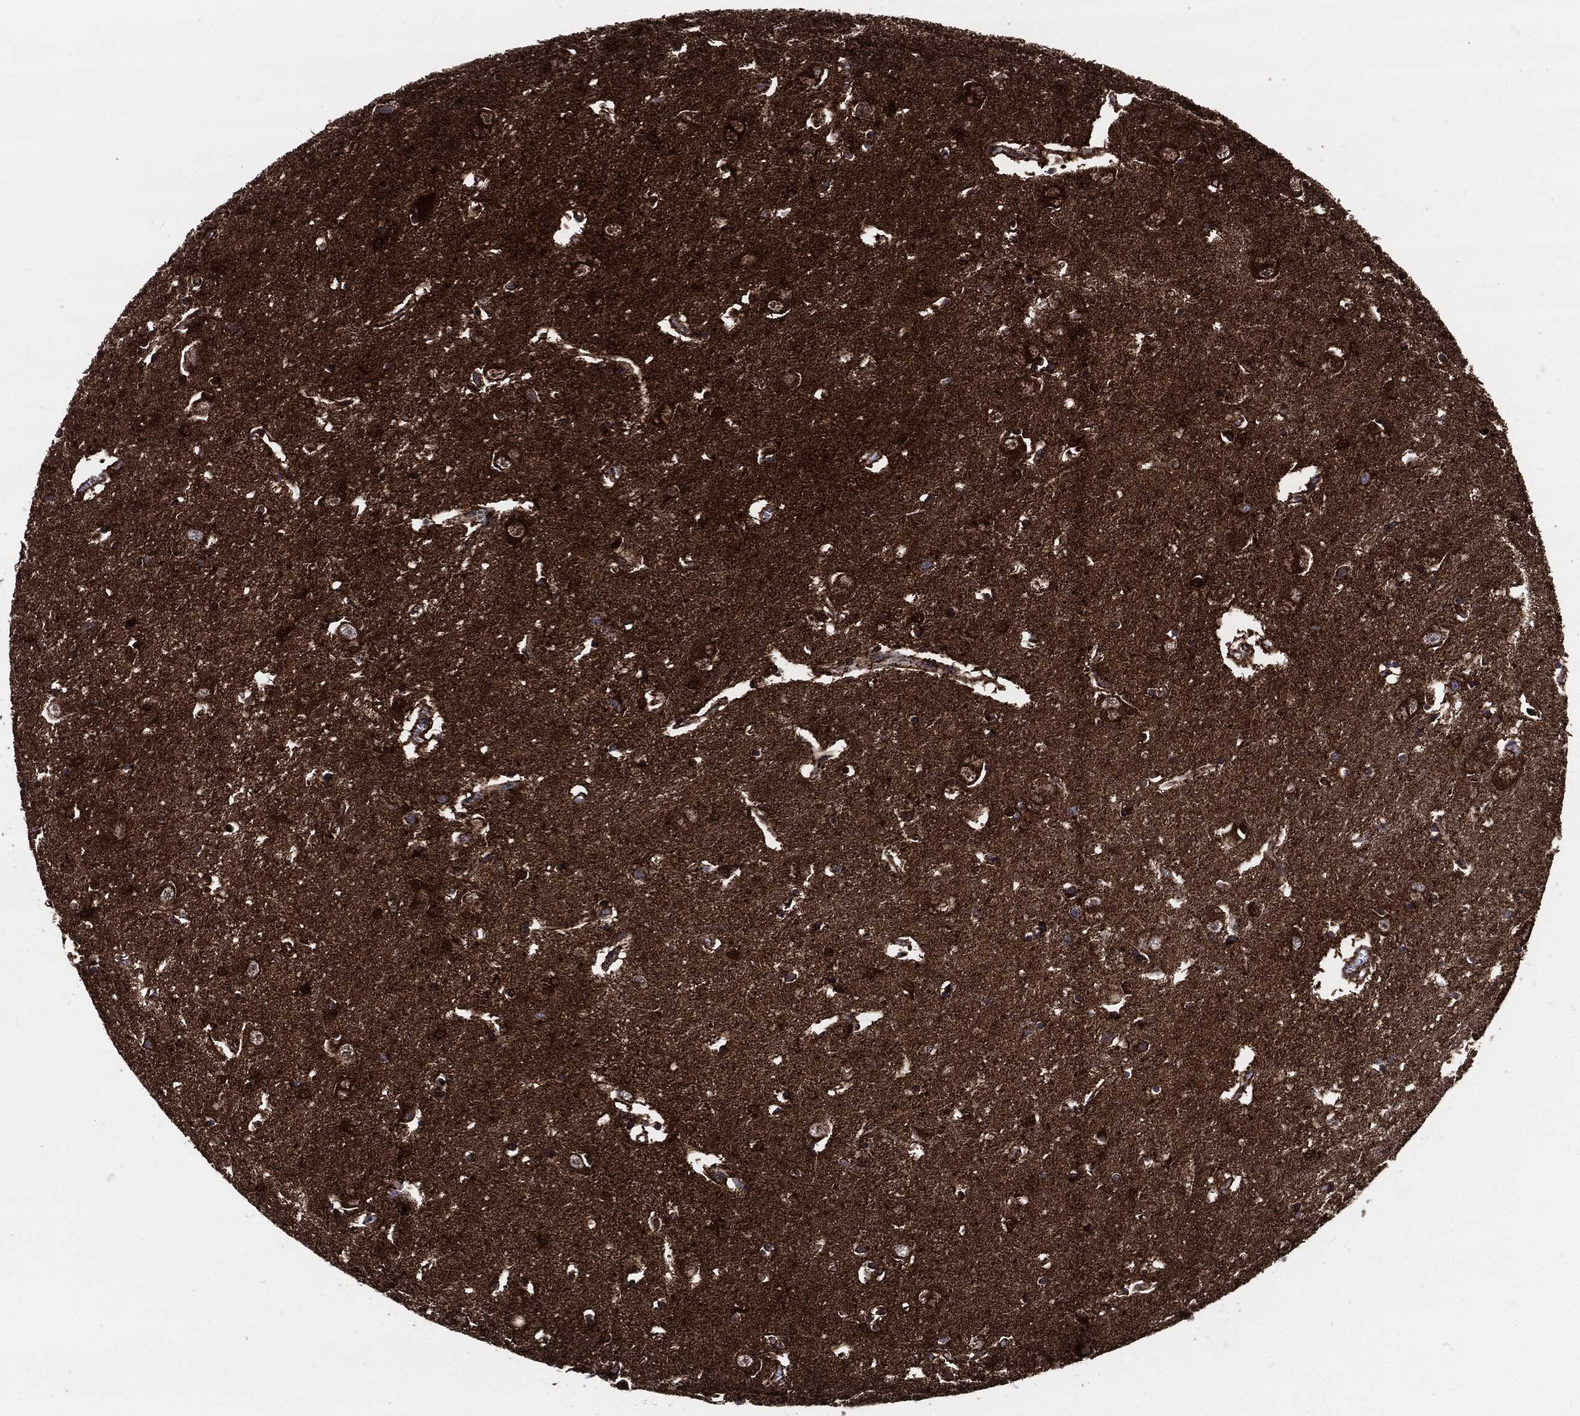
{"staining": {"intensity": "strong", "quantity": ">75%", "location": "cytoplasmic/membranous"}, "tissue": "caudate", "cell_type": "Glial cells", "image_type": "normal", "snomed": [{"axis": "morphology", "description": "Normal tissue, NOS"}, {"axis": "topography", "description": "Lateral ventricle wall"}], "caption": "Immunohistochemistry (DAB) staining of normal human caudate displays strong cytoplasmic/membranous protein positivity in about >75% of glial cells. (DAB (3,3'-diaminobenzidine) = brown stain, brightfield microscopy at high magnification).", "gene": "FH", "patient": {"sex": "male", "age": 54}}